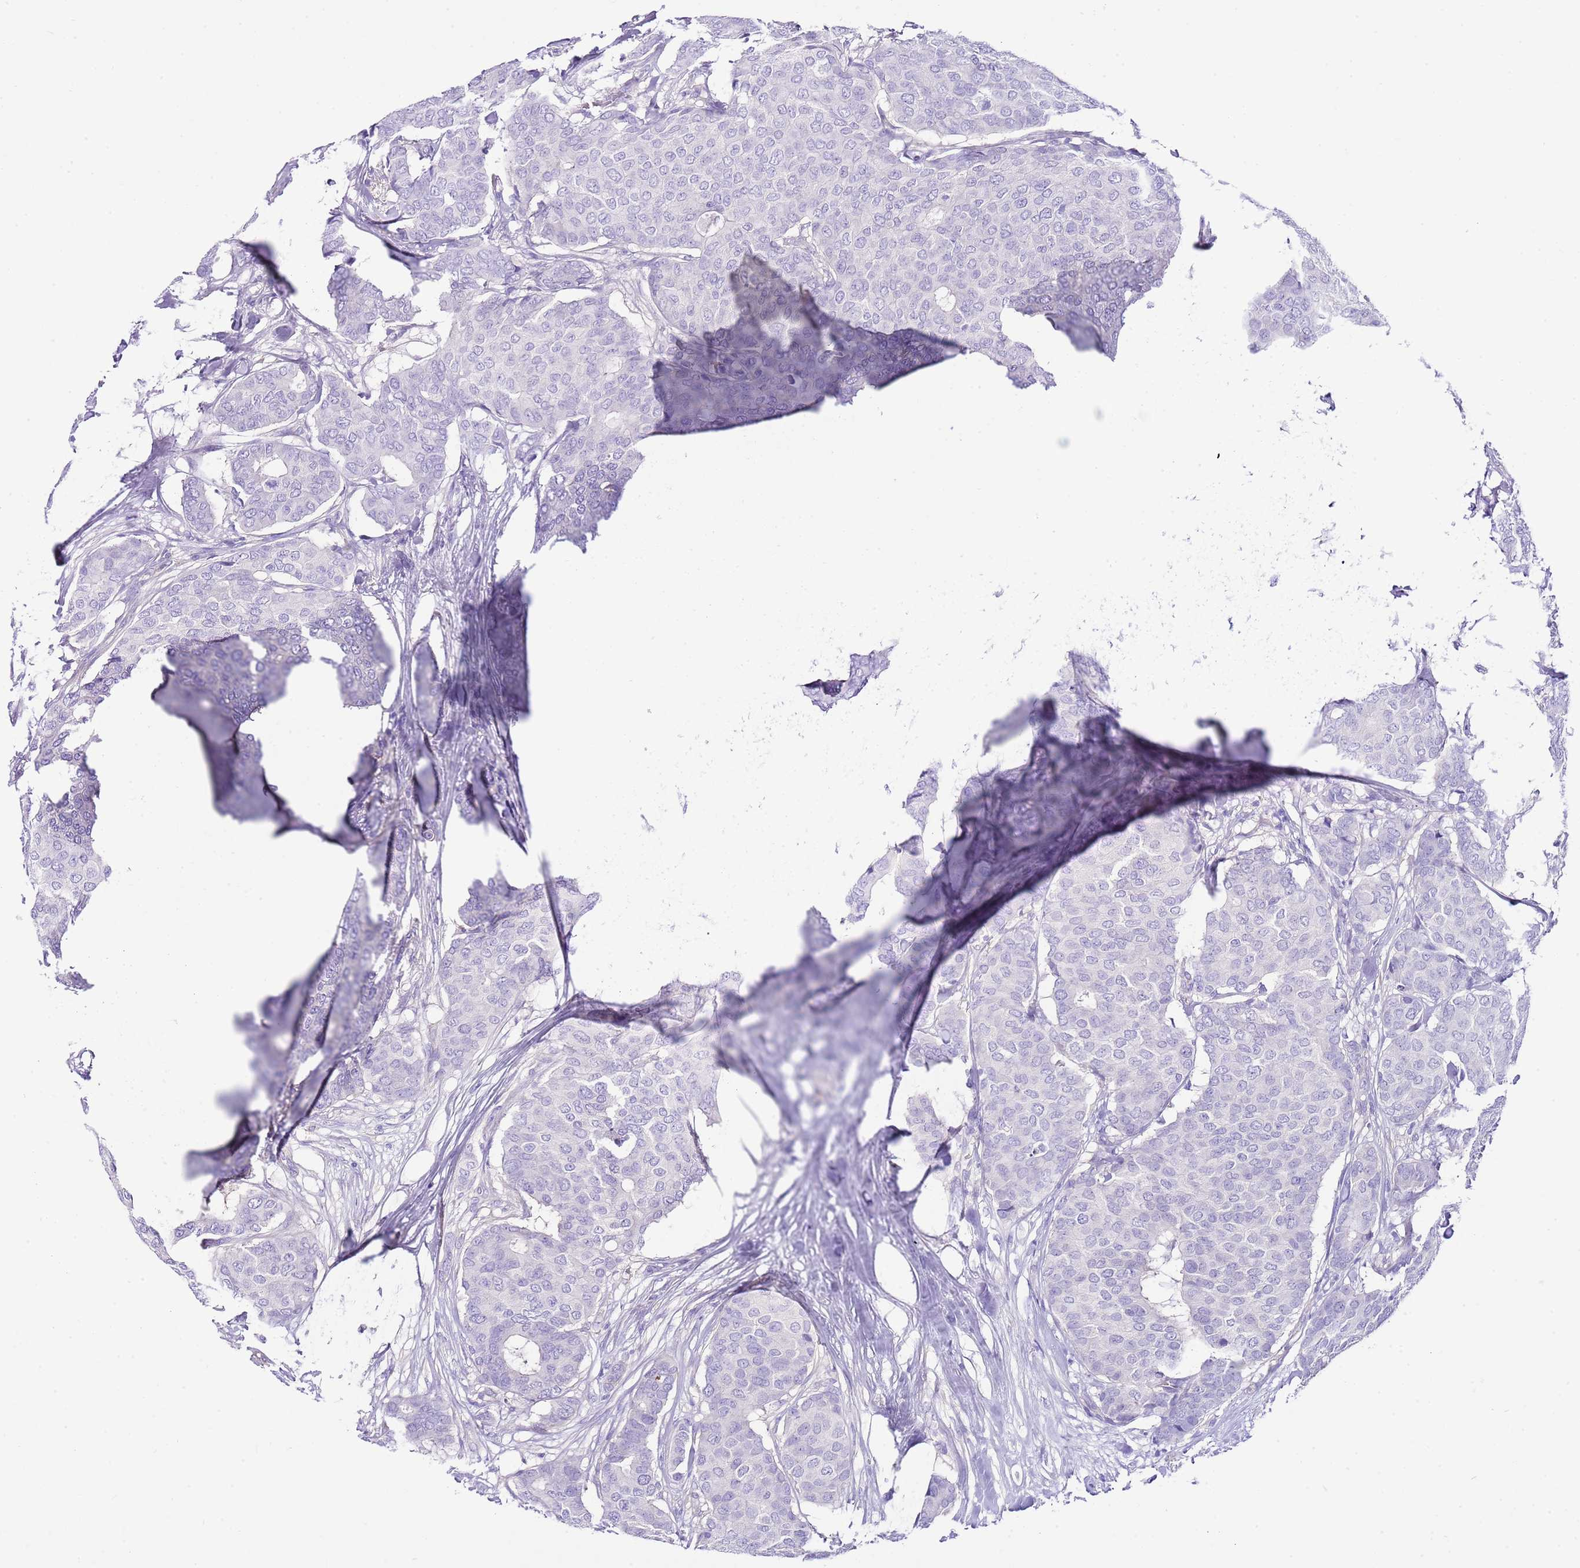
{"staining": {"intensity": "negative", "quantity": "none", "location": "none"}, "tissue": "breast cancer", "cell_type": "Tumor cells", "image_type": "cancer", "snomed": [{"axis": "morphology", "description": "Duct carcinoma"}, {"axis": "topography", "description": "Breast"}], "caption": "The photomicrograph reveals no significant expression in tumor cells of breast cancer (invasive ductal carcinoma).", "gene": "BHLHA15", "patient": {"sex": "female", "age": 75}}